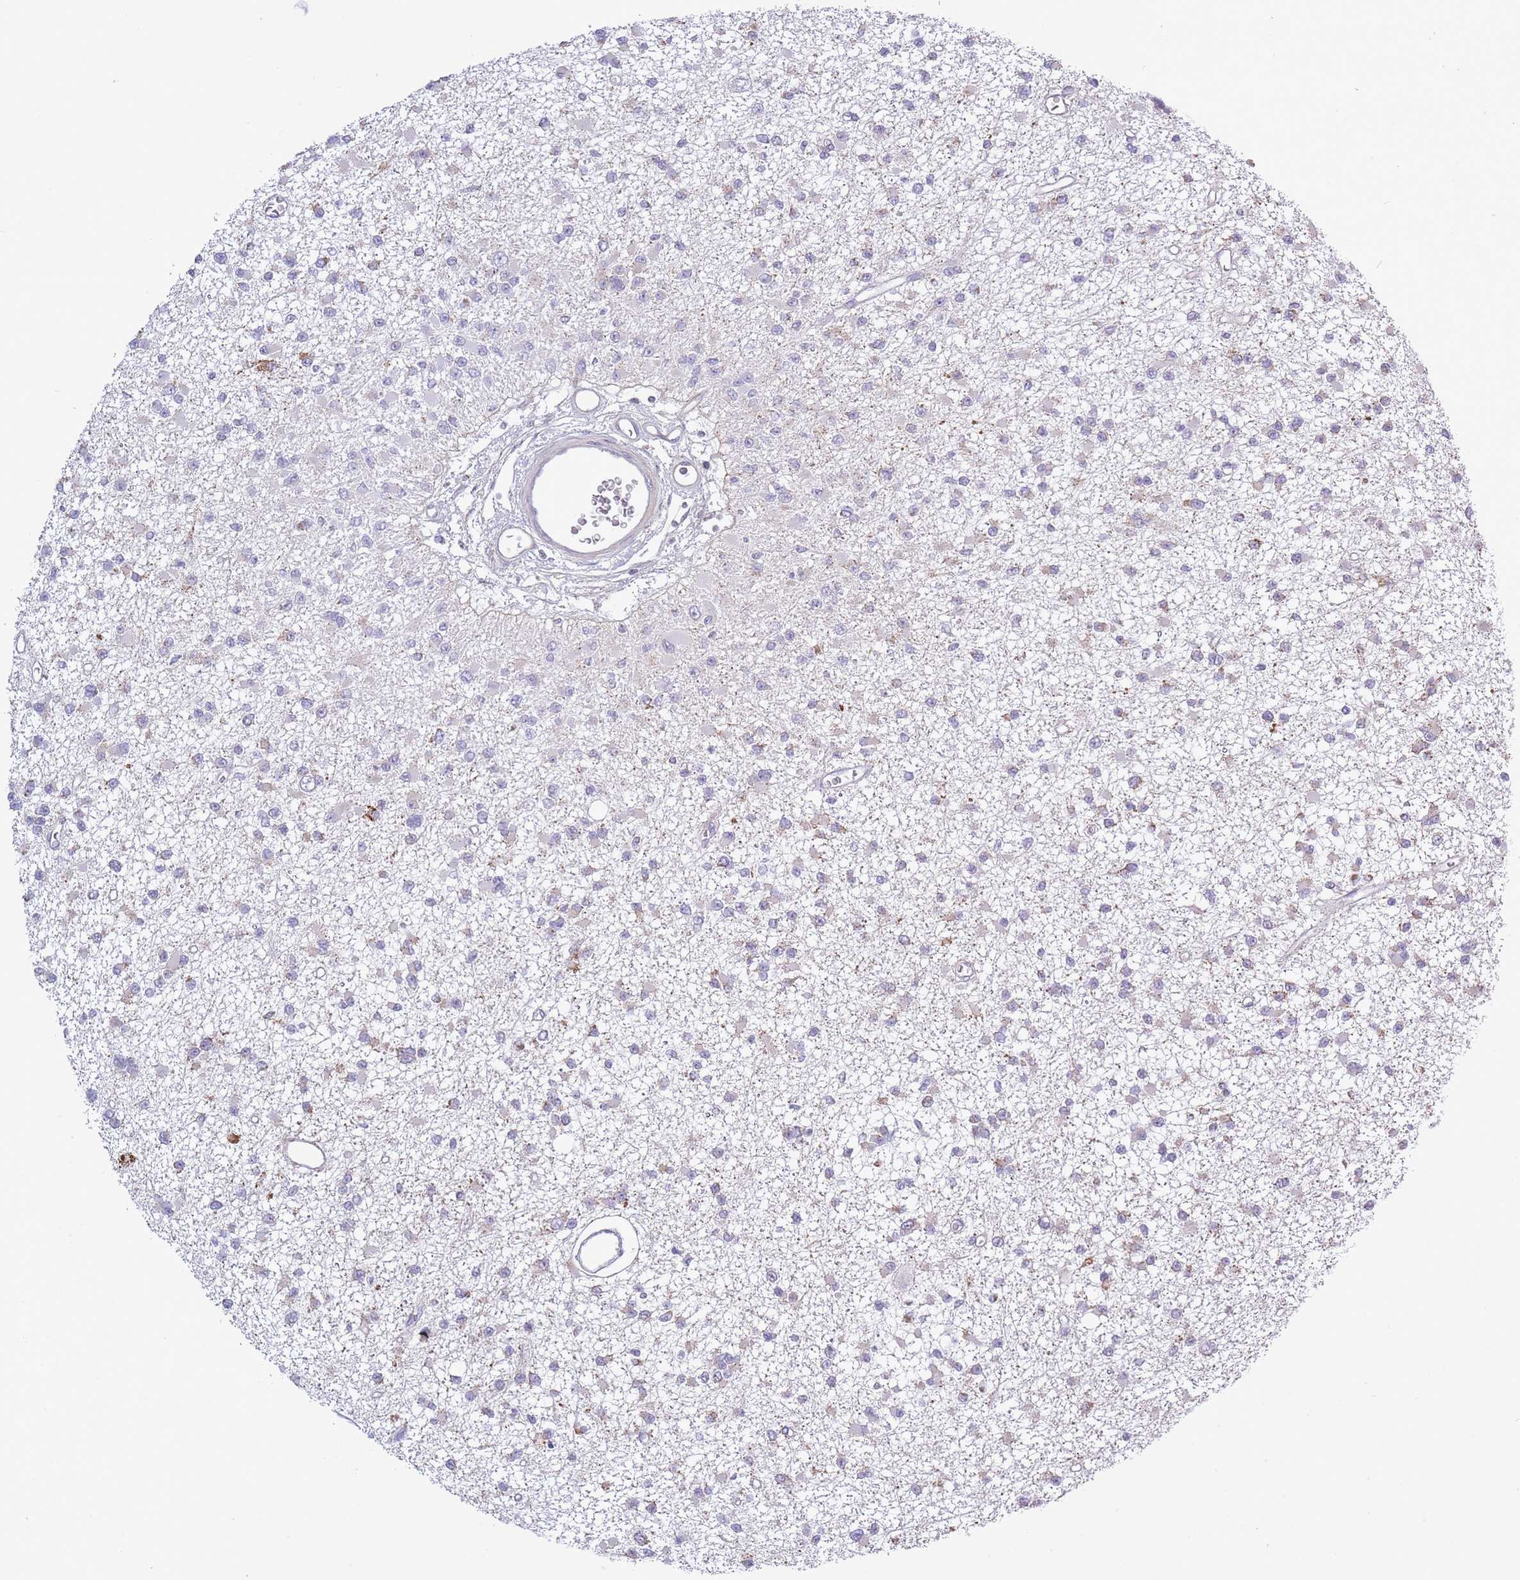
{"staining": {"intensity": "negative", "quantity": "none", "location": "none"}, "tissue": "glioma", "cell_type": "Tumor cells", "image_type": "cancer", "snomed": [{"axis": "morphology", "description": "Glioma, malignant, Low grade"}, {"axis": "topography", "description": "Brain"}], "caption": "Immunohistochemistry photomicrograph of neoplastic tissue: human glioma stained with DAB (3,3'-diaminobenzidine) reveals no significant protein positivity in tumor cells.", "gene": "ZBTB24", "patient": {"sex": "female", "age": 22}}